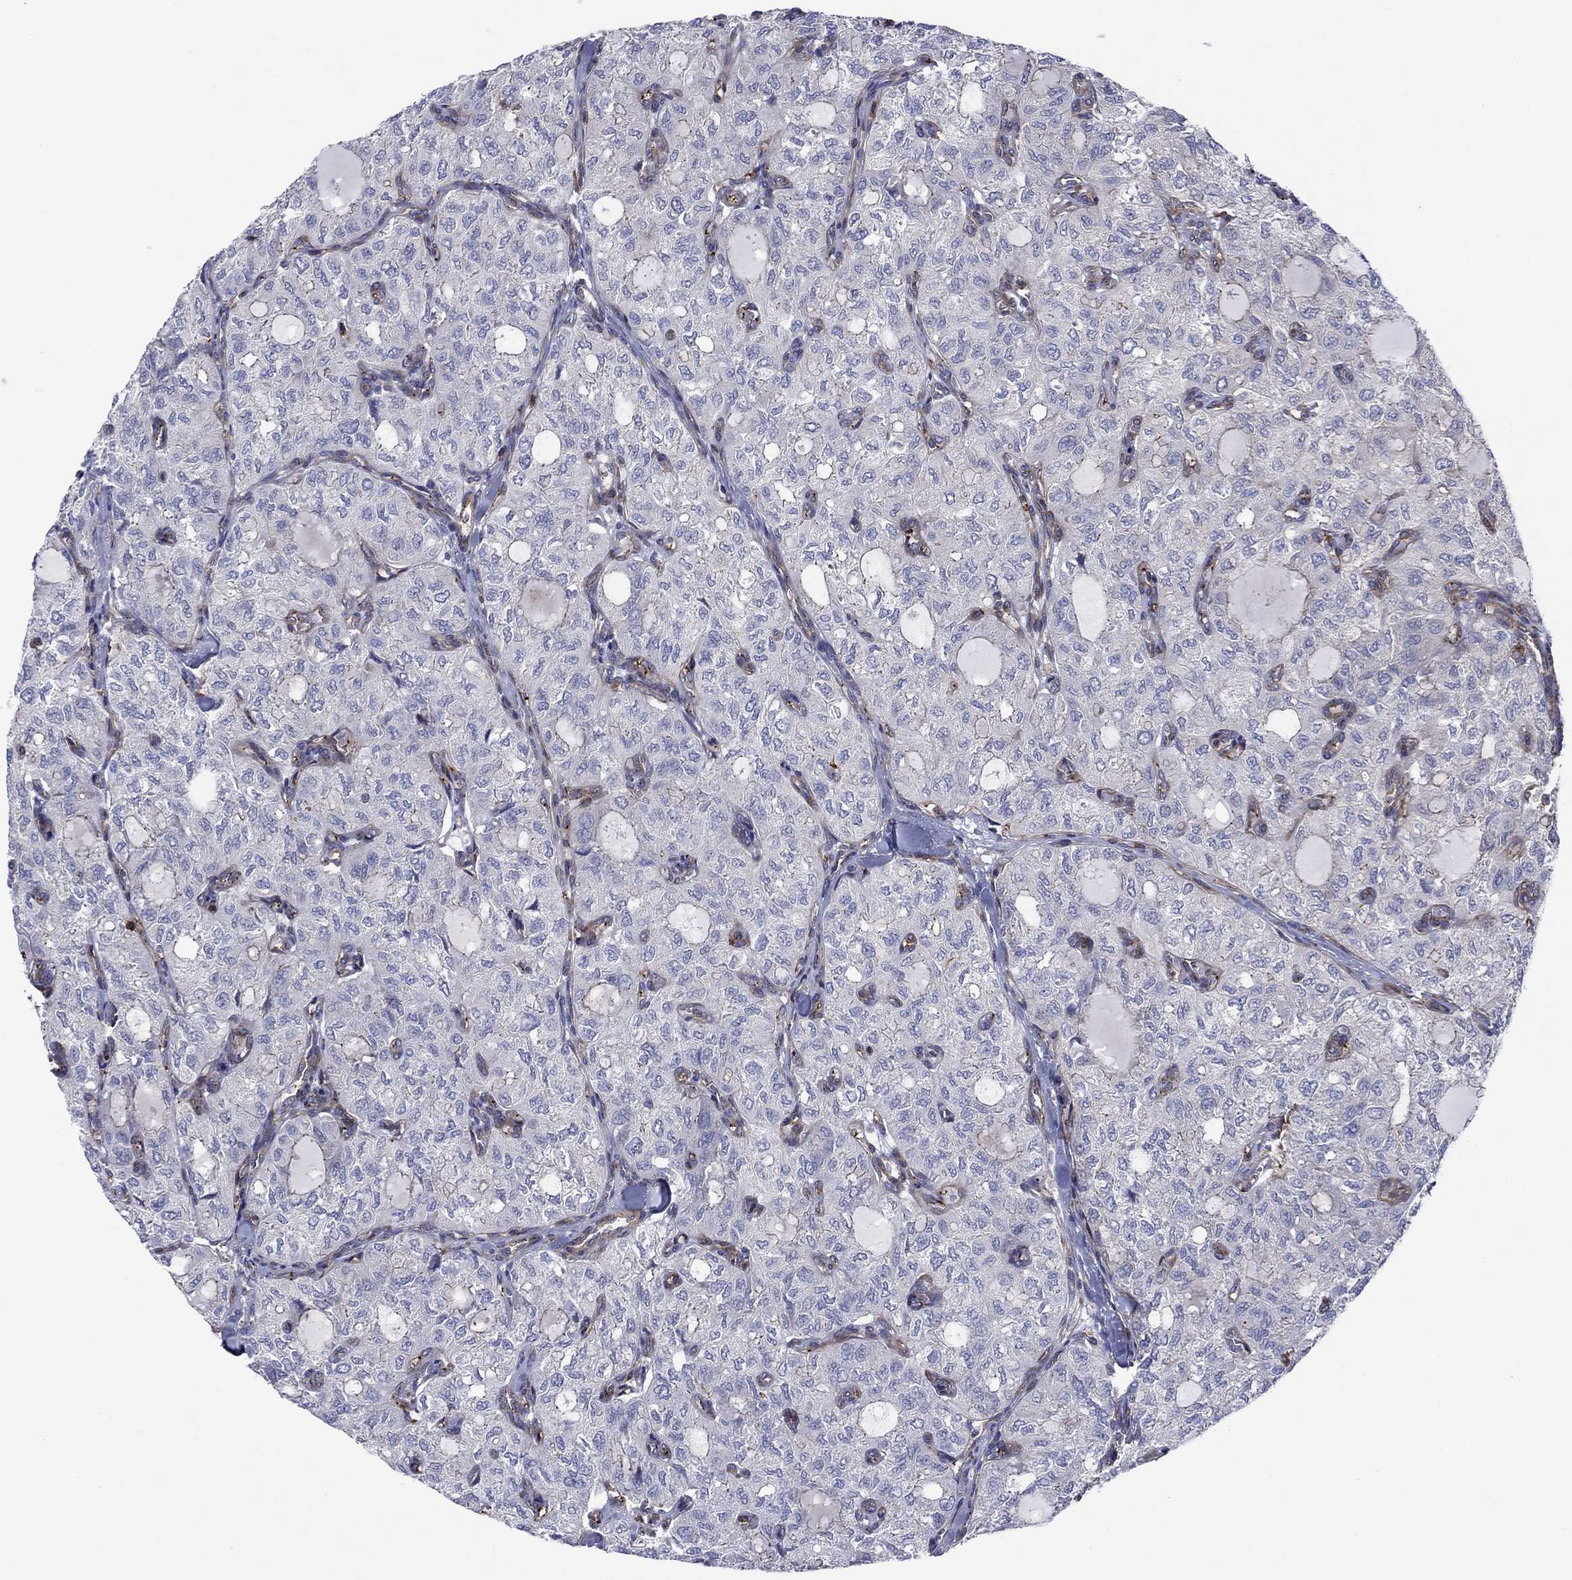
{"staining": {"intensity": "negative", "quantity": "none", "location": "none"}, "tissue": "thyroid cancer", "cell_type": "Tumor cells", "image_type": "cancer", "snomed": [{"axis": "morphology", "description": "Follicular adenoma carcinoma, NOS"}, {"axis": "topography", "description": "Thyroid gland"}], "caption": "Human thyroid cancer (follicular adenoma carcinoma) stained for a protein using immunohistochemistry (IHC) reveals no staining in tumor cells.", "gene": "PAG1", "patient": {"sex": "male", "age": 75}}